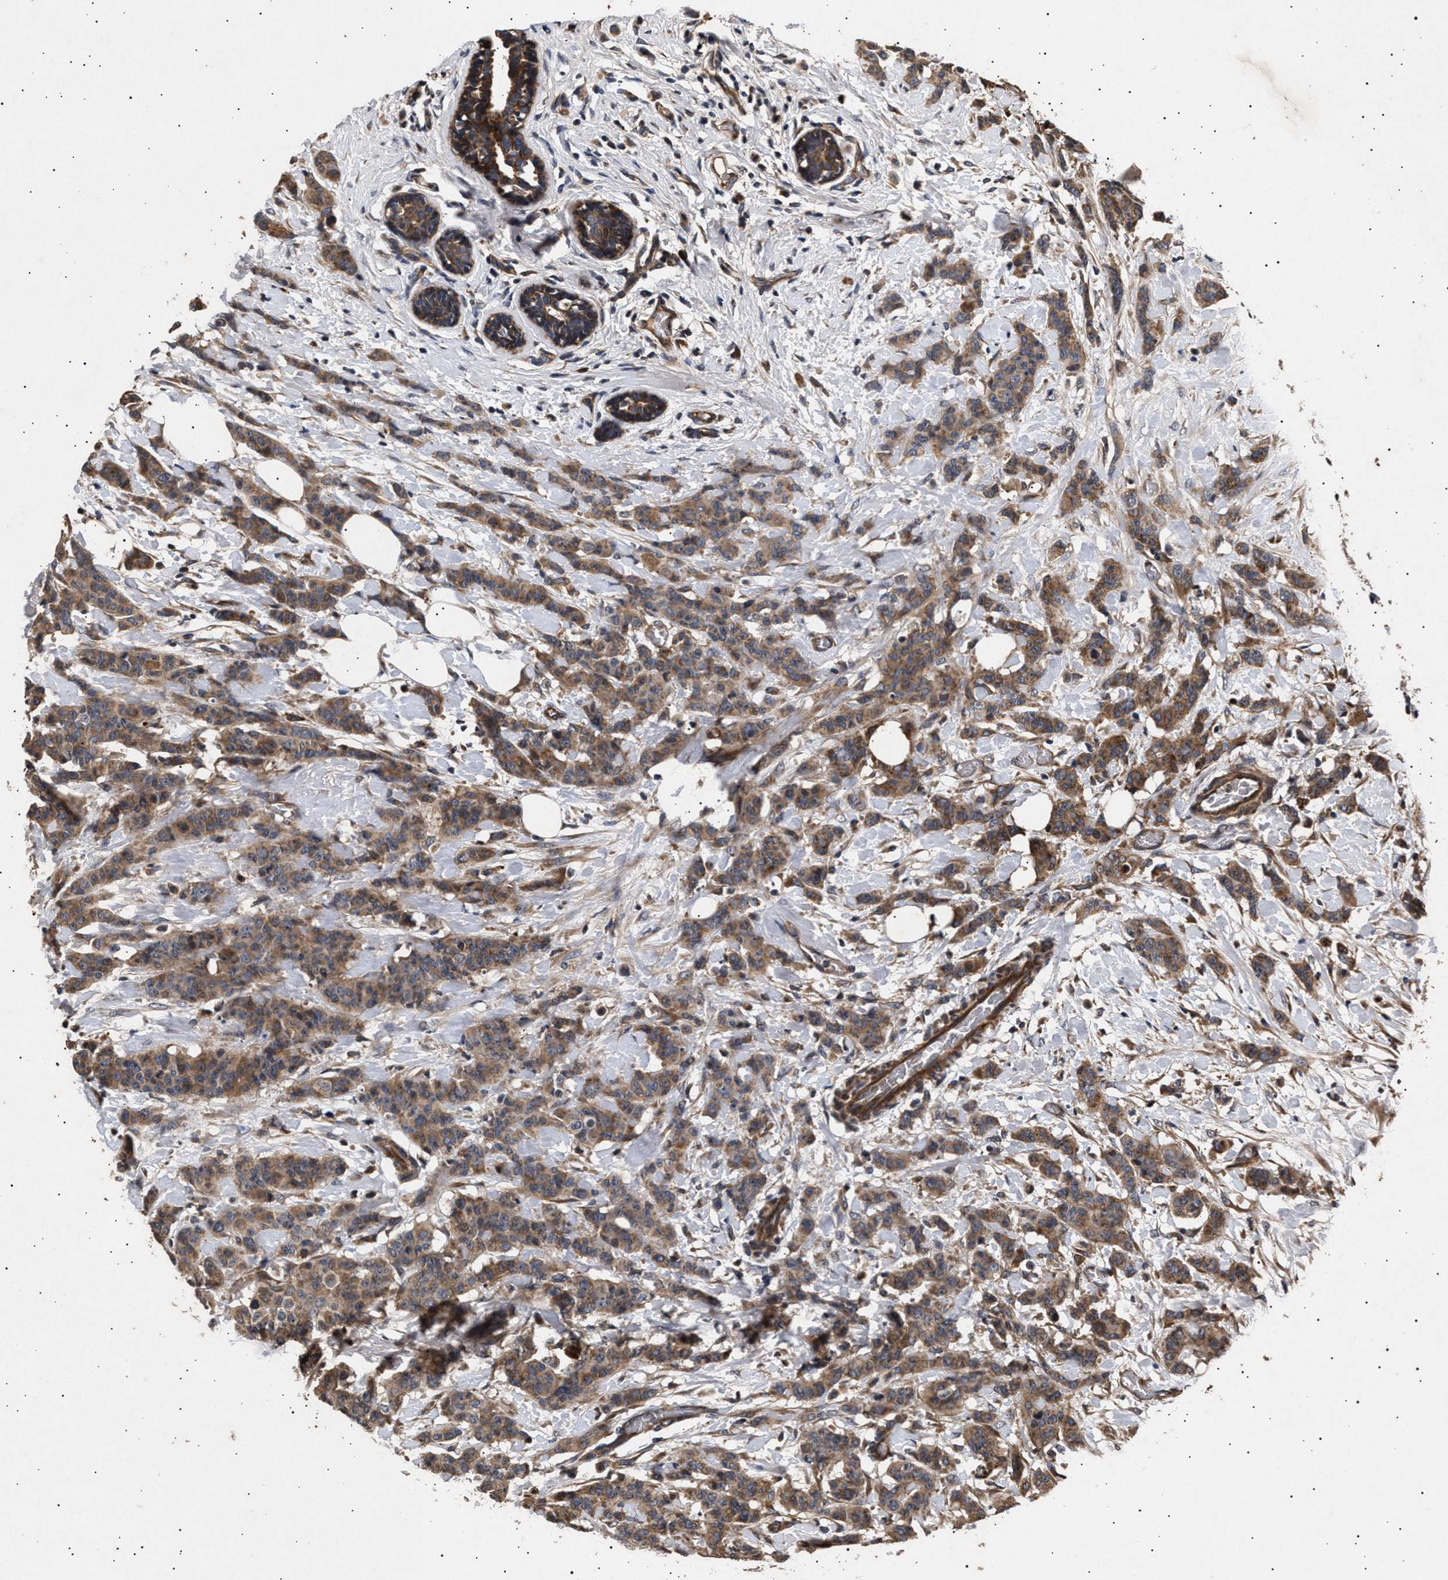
{"staining": {"intensity": "moderate", "quantity": ">75%", "location": "cytoplasmic/membranous"}, "tissue": "breast cancer", "cell_type": "Tumor cells", "image_type": "cancer", "snomed": [{"axis": "morphology", "description": "Normal tissue, NOS"}, {"axis": "morphology", "description": "Duct carcinoma"}, {"axis": "topography", "description": "Breast"}], "caption": "DAB immunohistochemical staining of intraductal carcinoma (breast) exhibits moderate cytoplasmic/membranous protein positivity in approximately >75% of tumor cells.", "gene": "ITGB5", "patient": {"sex": "female", "age": 40}}